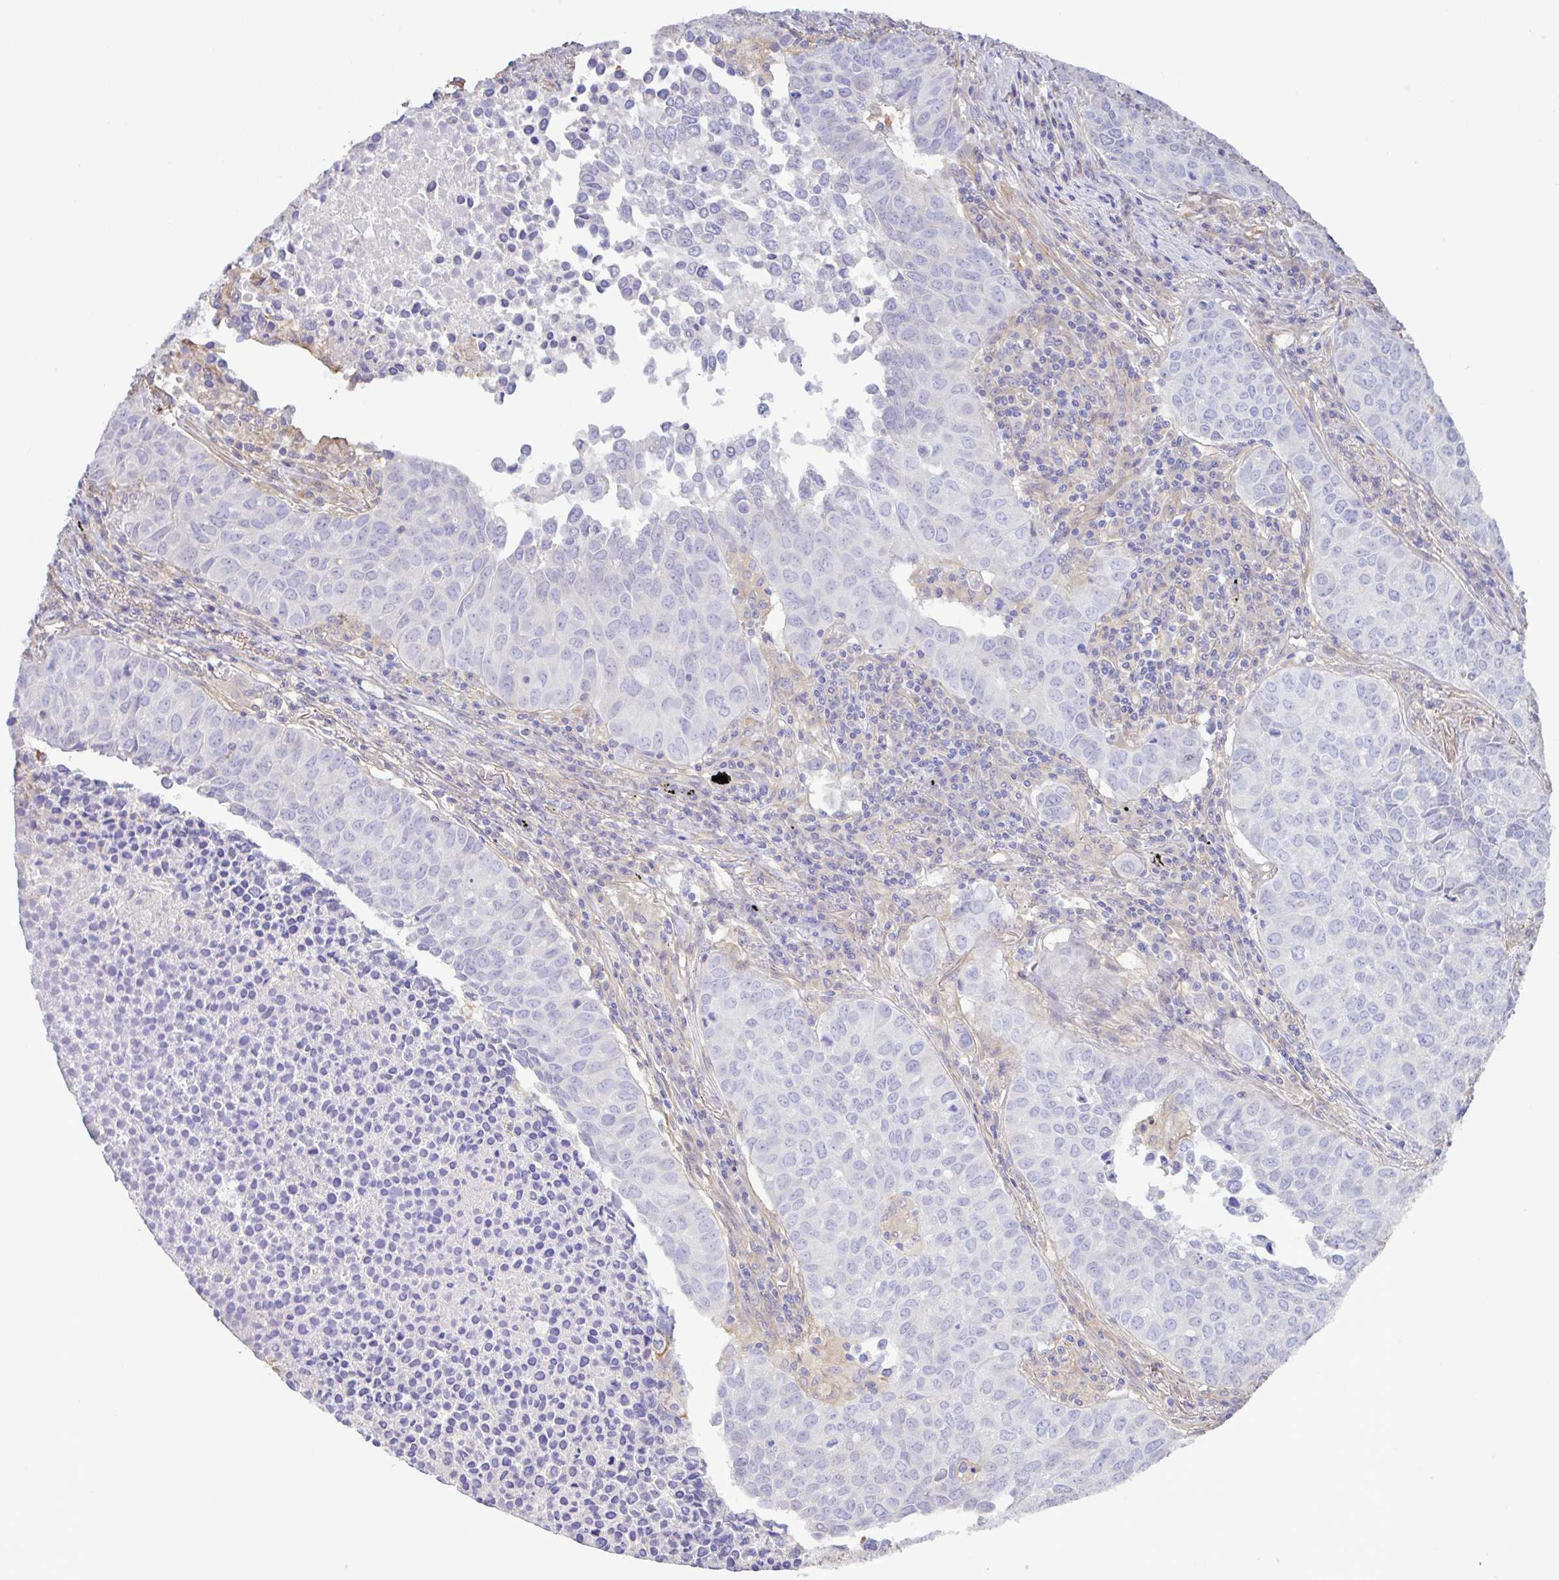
{"staining": {"intensity": "negative", "quantity": "none", "location": "none"}, "tissue": "lung cancer", "cell_type": "Tumor cells", "image_type": "cancer", "snomed": [{"axis": "morphology", "description": "Adenocarcinoma, NOS"}, {"axis": "topography", "description": "Lung"}], "caption": "High magnification brightfield microscopy of lung cancer stained with DAB (brown) and counterstained with hematoxylin (blue): tumor cells show no significant expression.", "gene": "PLCD4", "patient": {"sex": "female", "age": 50}}